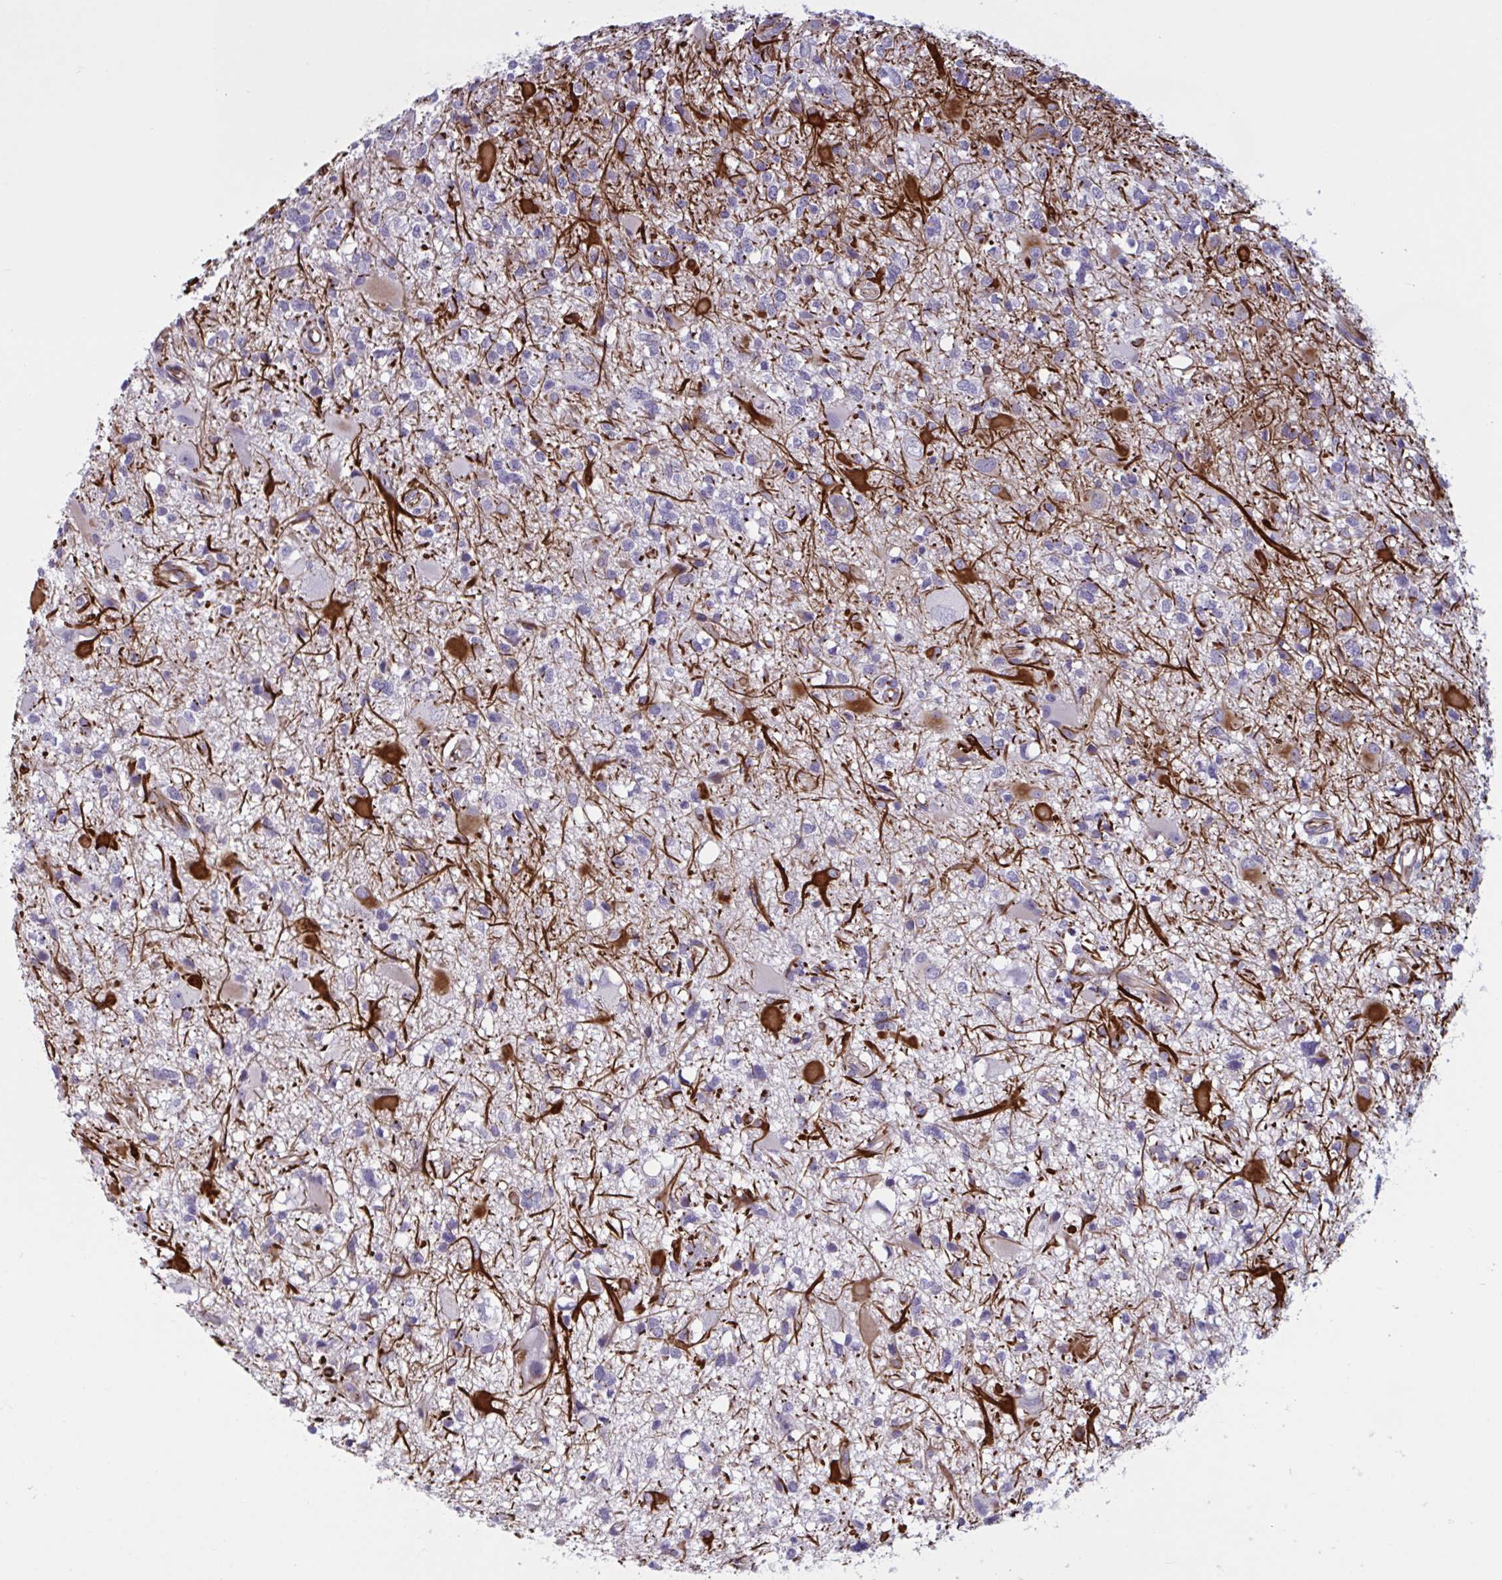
{"staining": {"intensity": "strong", "quantity": "<25%", "location": "cytoplasmic/membranous"}, "tissue": "glioma", "cell_type": "Tumor cells", "image_type": "cancer", "snomed": [{"axis": "morphology", "description": "Glioma, malignant, High grade"}, {"axis": "topography", "description": "Brain"}], "caption": "DAB immunohistochemical staining of human malignant glioma (high-grade) reveals strong cytoplasmic/membranous protein expression in approximately <25% of tumor cells. Nuclei are stained in blue.", "gene": "OR1L3", "patient": {"sex": "male", "age": 54}}